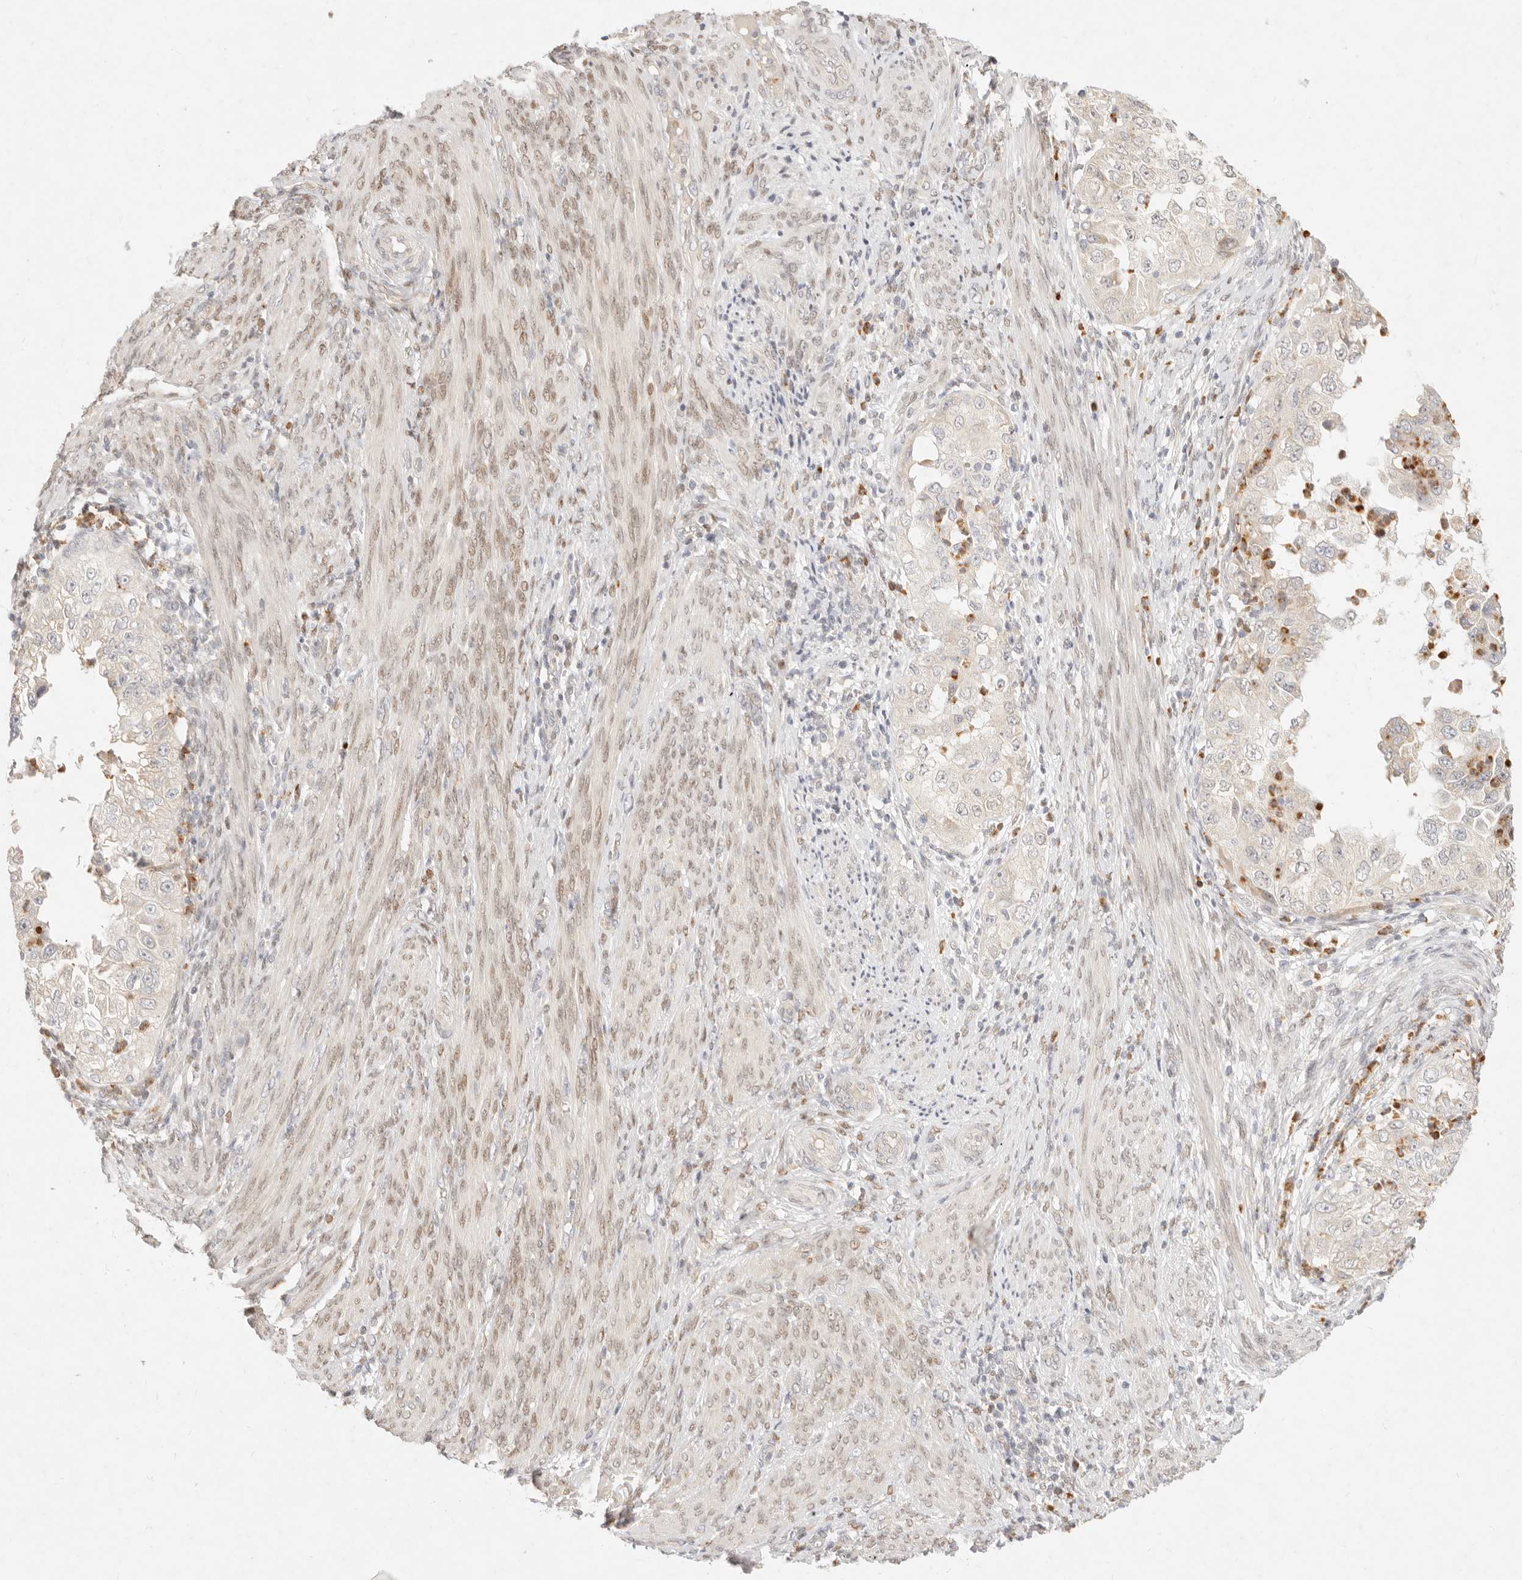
{"staining": {"intensity": "negative", "quantity": "none", "location": "none"}, "tissue": "endometrial cancer", "cell_type": "Tumor cells", "image_type": "cancer", "snomed": [{"axis": "morphology", "description": "Adenocarcinoma, NOS"}, {"axis": "topography", "description": "Endometrium"}], "caption": "Endometrial cancer (adenocarcinoma) was stained to show a protein in brown. There is no significant positivity in tumor cells.", "gene": "ASCL3", "patient": {"sex": "female", "age": 85}}